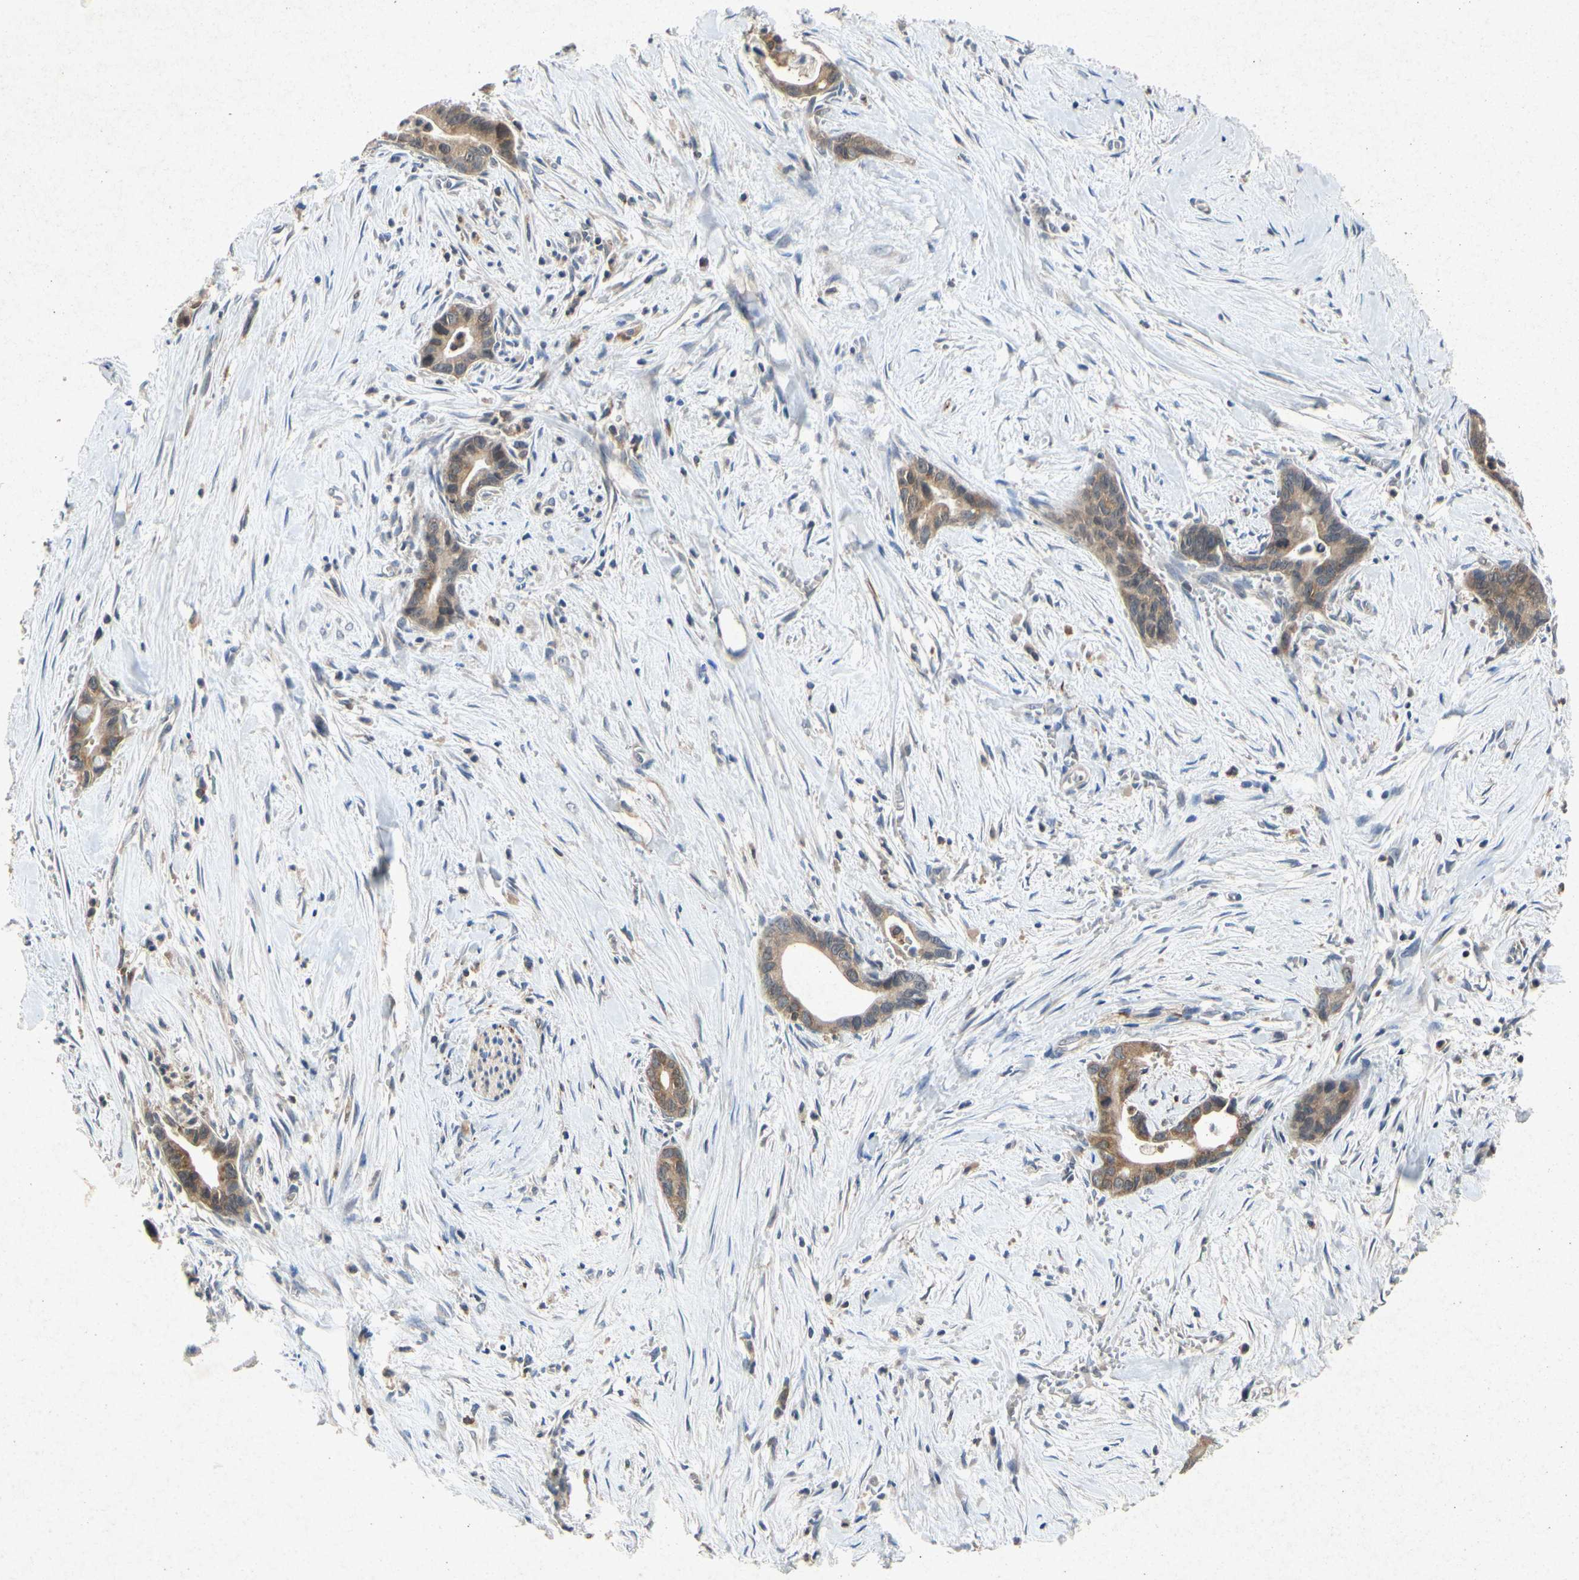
{"staining": {"intensity": "moderate", "quantity": ">75%", "location": "cytoplasmic/membranous"}, "tissue": "liver cancer", "cell_type": "Tumor cells", "image_type": "cancer", "snomed": [{"axis": "morphology", "description": "Cholangiocarcinoma"}, {"axis": "topography", "description": "Liver"}], "caption": "Liver cancer stained with a brown dye reveals moderate cytoplasmic/membranous positive positivity in approximately >75% of tumor cells.", "gene": "RPS6KA1", "patient": {"sex": "female", "age": 55}}